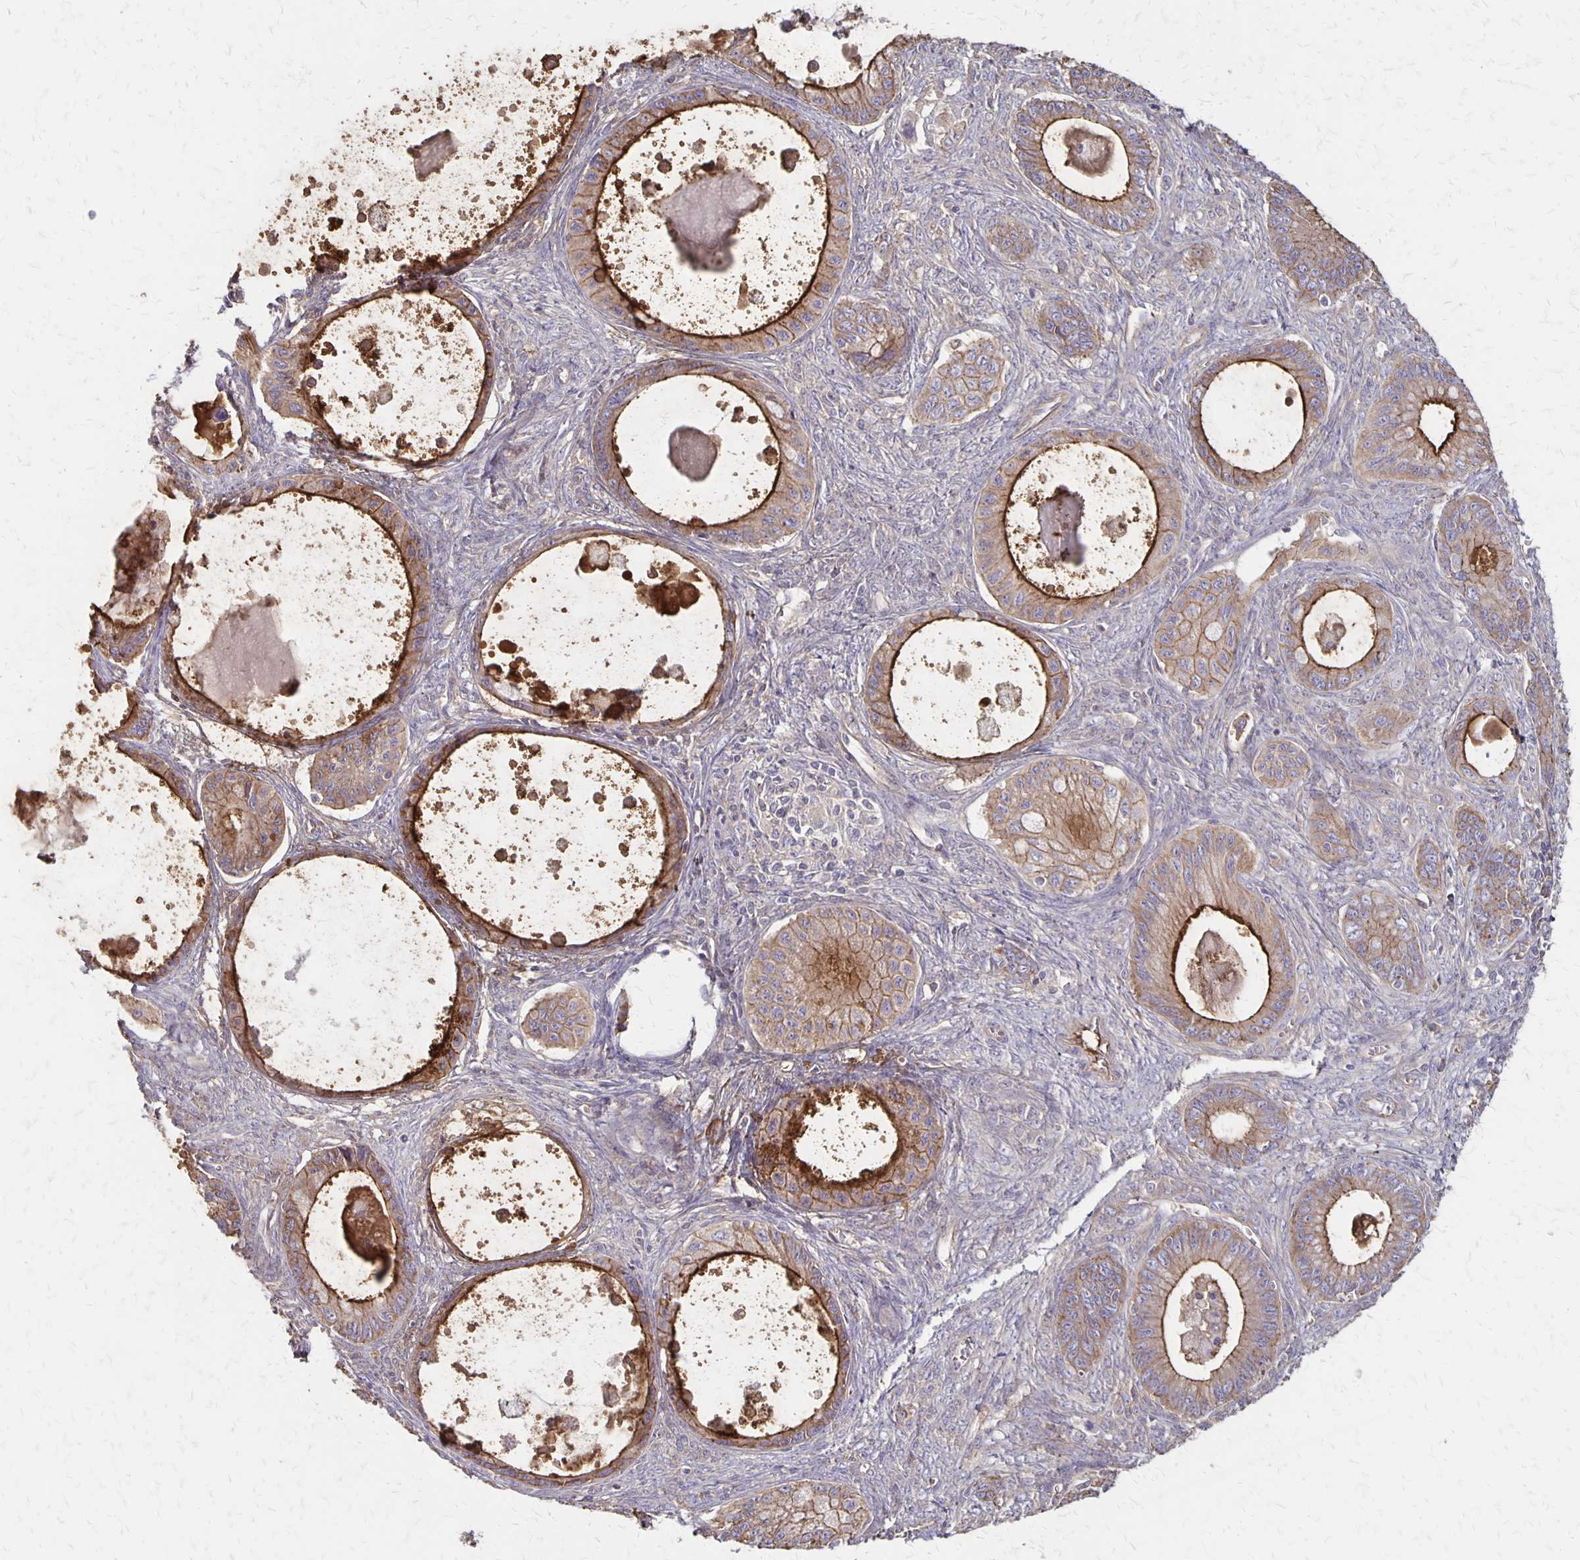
{"staining": {"intensity": "moderate", "quantity": "25%-75%", "location": "cytoplasmic/membranous"}, "tissue": "ovarian cancer", "cell_type": "Tumor cells", "image_type": "cancer", "snomed": [{"axis": "morphology", "description": "Cystadenocarcinoma, mucinous, NOS"}, {"axis": "topography", "description": "Ovary"}], "caption": "About 25%-75% of tumor cells in ovarian mucinous cystadenocarcinoma reveal moderate cytoplasmic/membranous protein expression as visualized by brown immunohistochemical staining.", "gene": "PROM2", "patient": {"sex": "female", "age": 64}}